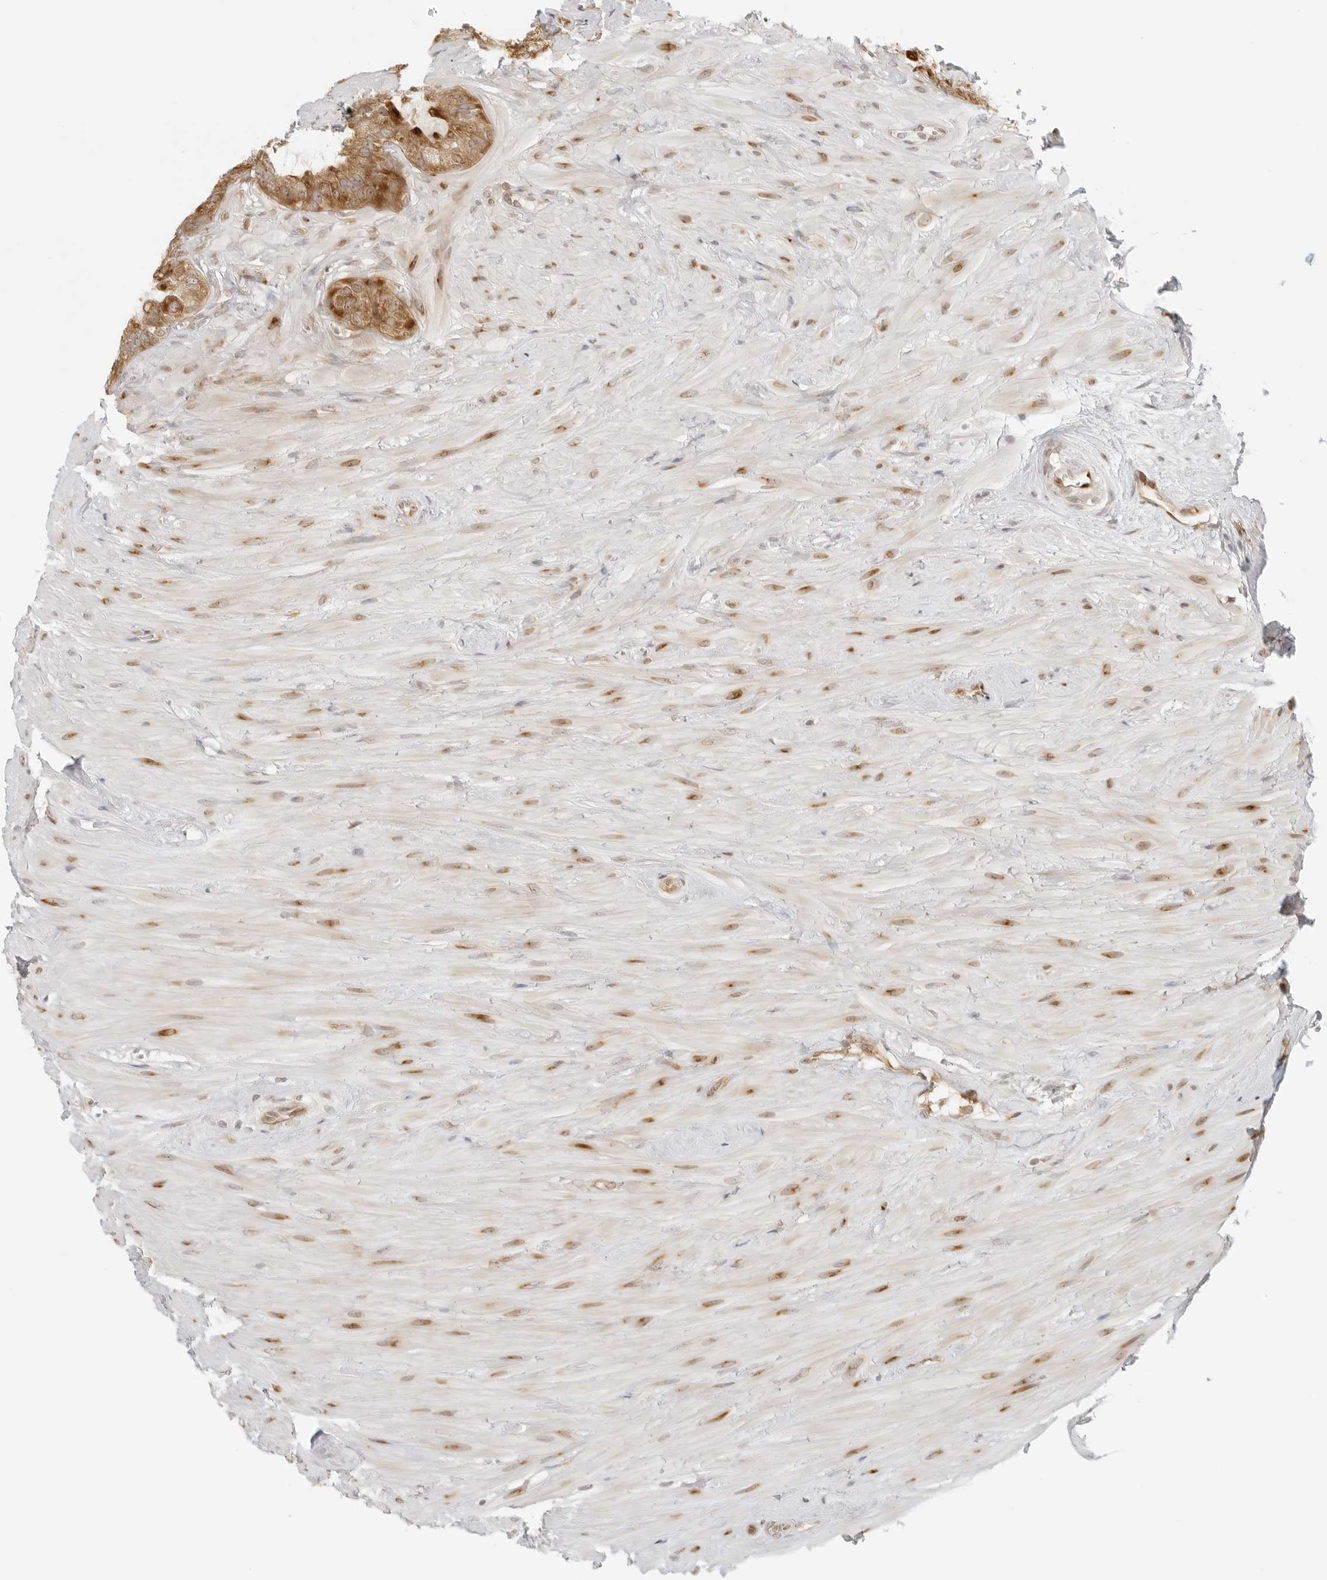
{"staining": {"intensity": "moderate", "quantity": ">75%", "location": "cytoplasmic/membranous,nuclear"}, "tissue": "seminal vesicle", "cell_type": "Glandular cells", "image_type": "normal", "snomed": [{"axis": "morphology", "description": "Normal tissue, NOS"}, {"axis": "topography", "description": "Seminal veicle"}], "caption": "About >75% of glandular cells in benign human seminal vesicle exhibit moderate cytoplasmic/membranous,nuclear protein staining as visualized by brown immunohistochemical staining.", "gene": "EIF4G1", "patient": {"sex": "male", "age": 80}}